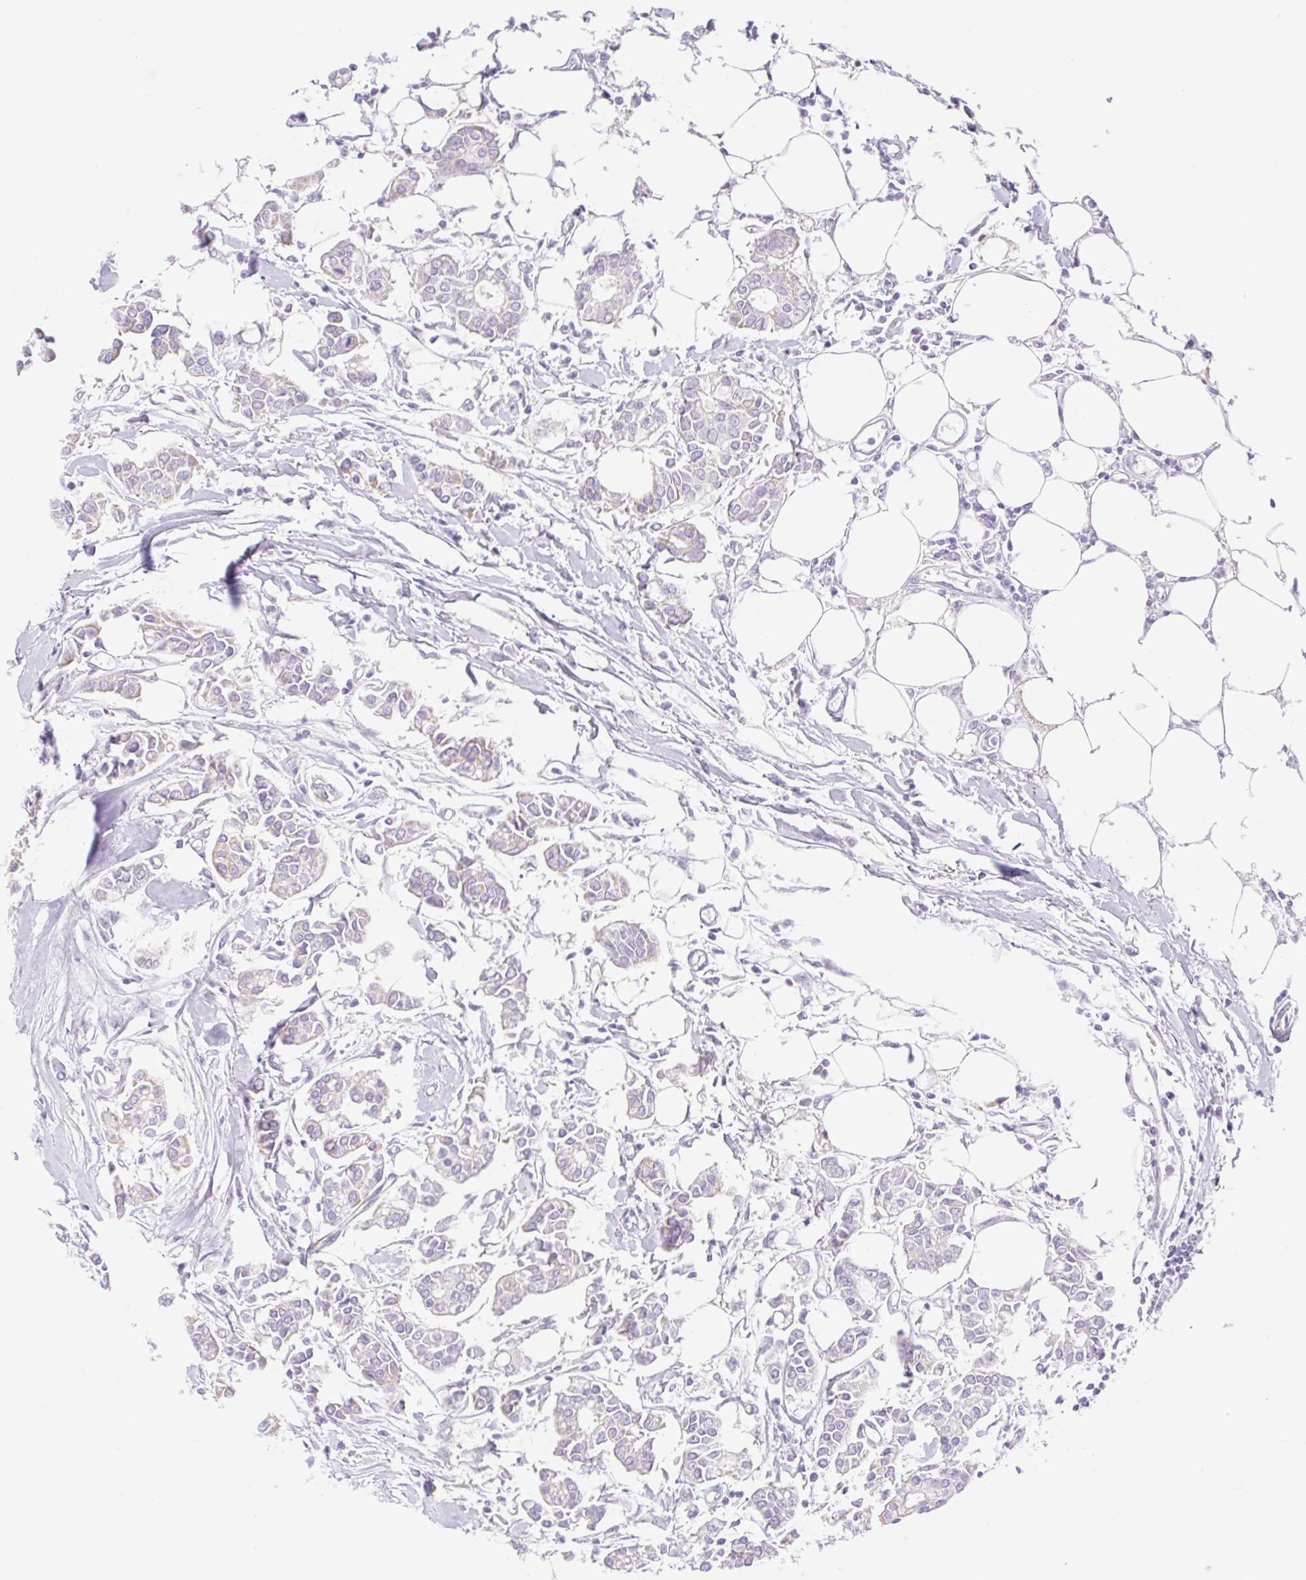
{"staining": {"intensity": "negative", "quantity": "none", "location": "none"}, "tissue": "breast cancer", "cell_type": "Tumor cells", "image_type": "cancer", "snomed": [{"axis": "morphology", "description": "Duct carcinoma"}, {"axis": "topography", "description": "Breast"}], "caption": "Breast cancer stained for a protein using IHC displays no positivity tumor cells.", "gene": "DENND5A", "patient": {"sex": "female", "age": 84}}